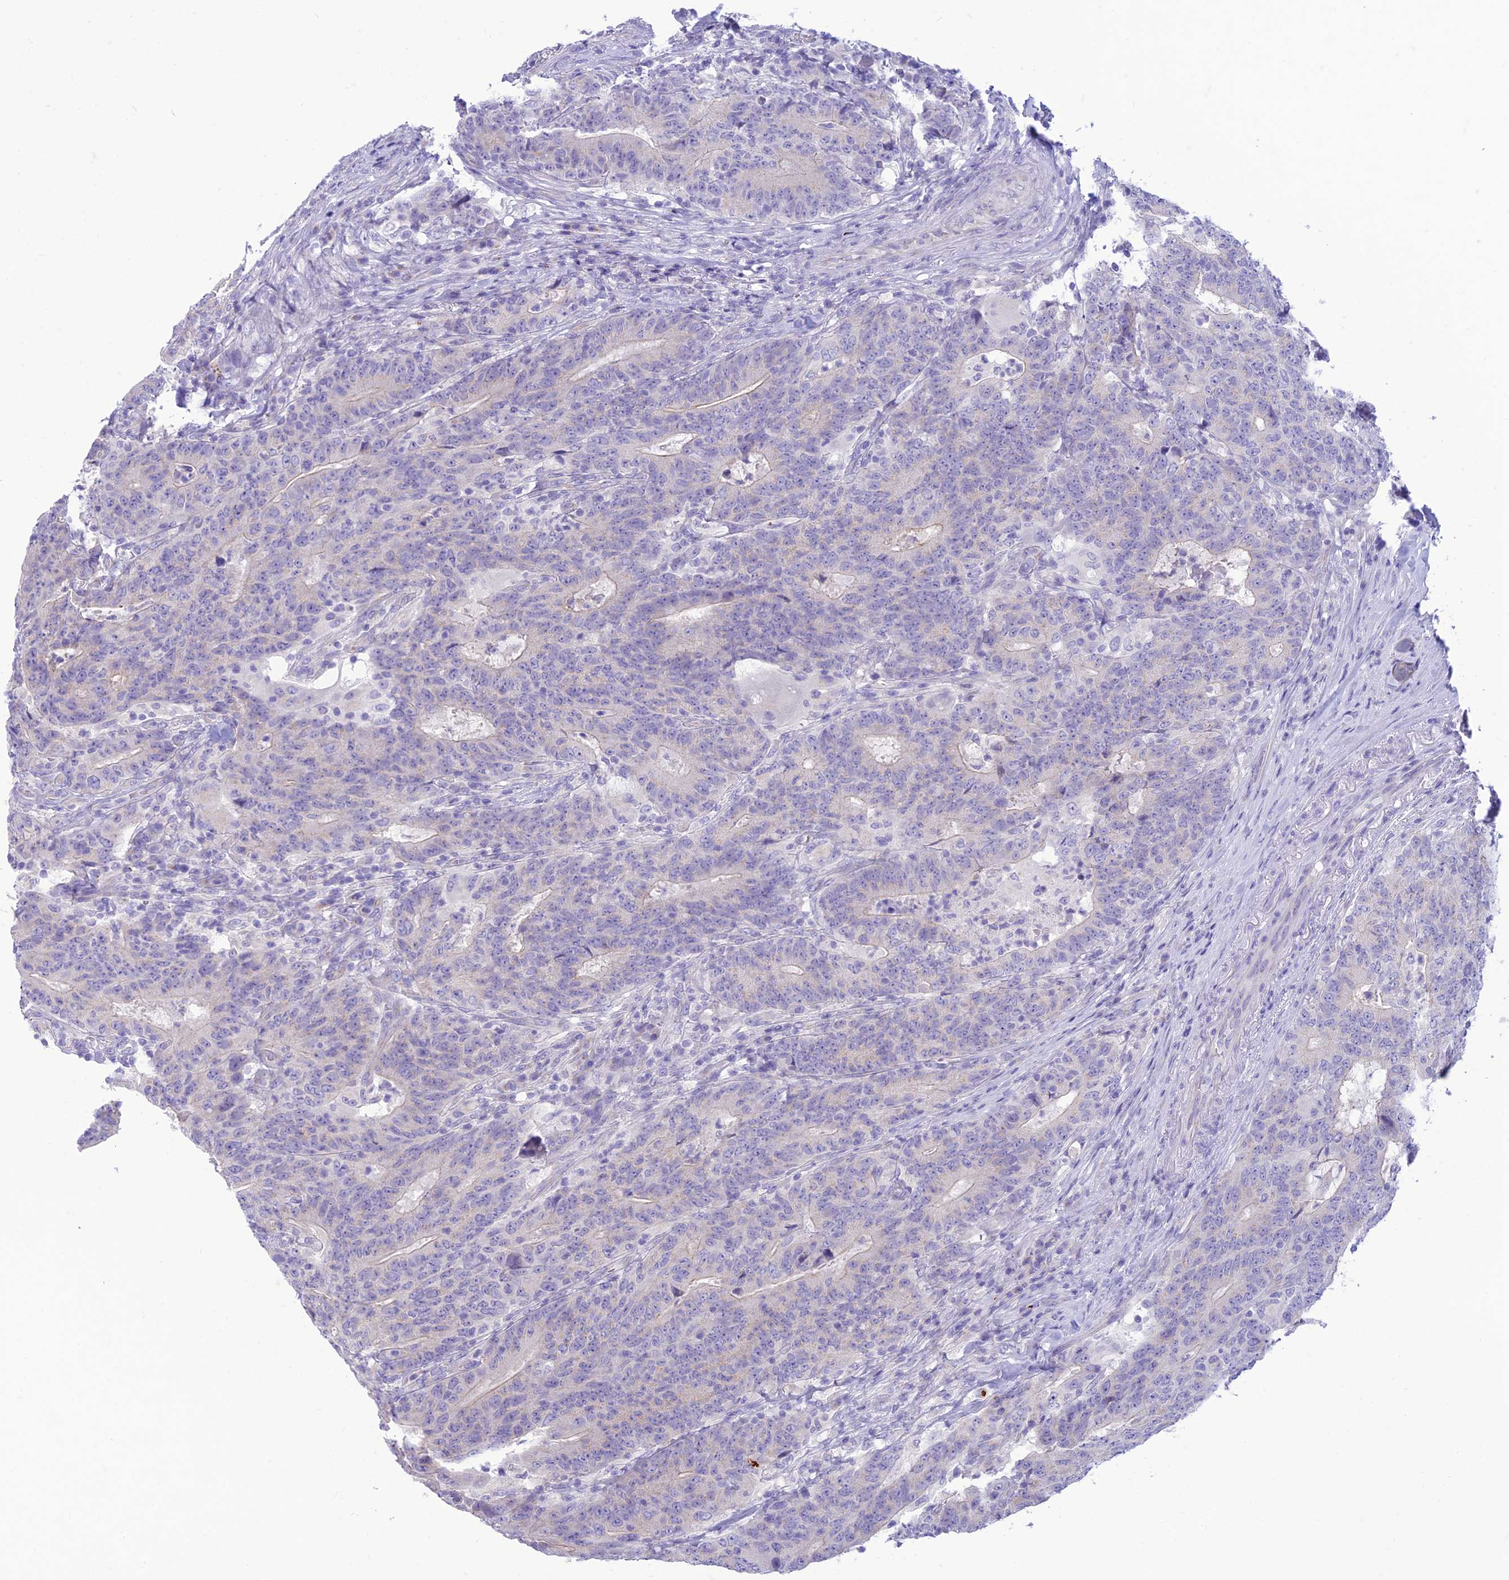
{"staining": {"intensity": "negative", "quantity": "none", "location": "none"}, "tissue": "colorectal cancer", "cell_type": "Tumor cells", "image_type": "cancer", "snomed": [{"axis": "morphology", "description": "Normal tissue, NOS"}, {"axis": "morphology", "description": "Adenocarcinoma, NOS"}, {"axis": "topography", "description": "Colon"}], "caption": "Tumor cells show no significant expression in adenocarcinoma (colorectal).", "gene": "DHDH", "patient": {"sex": "female", "age": 75}}